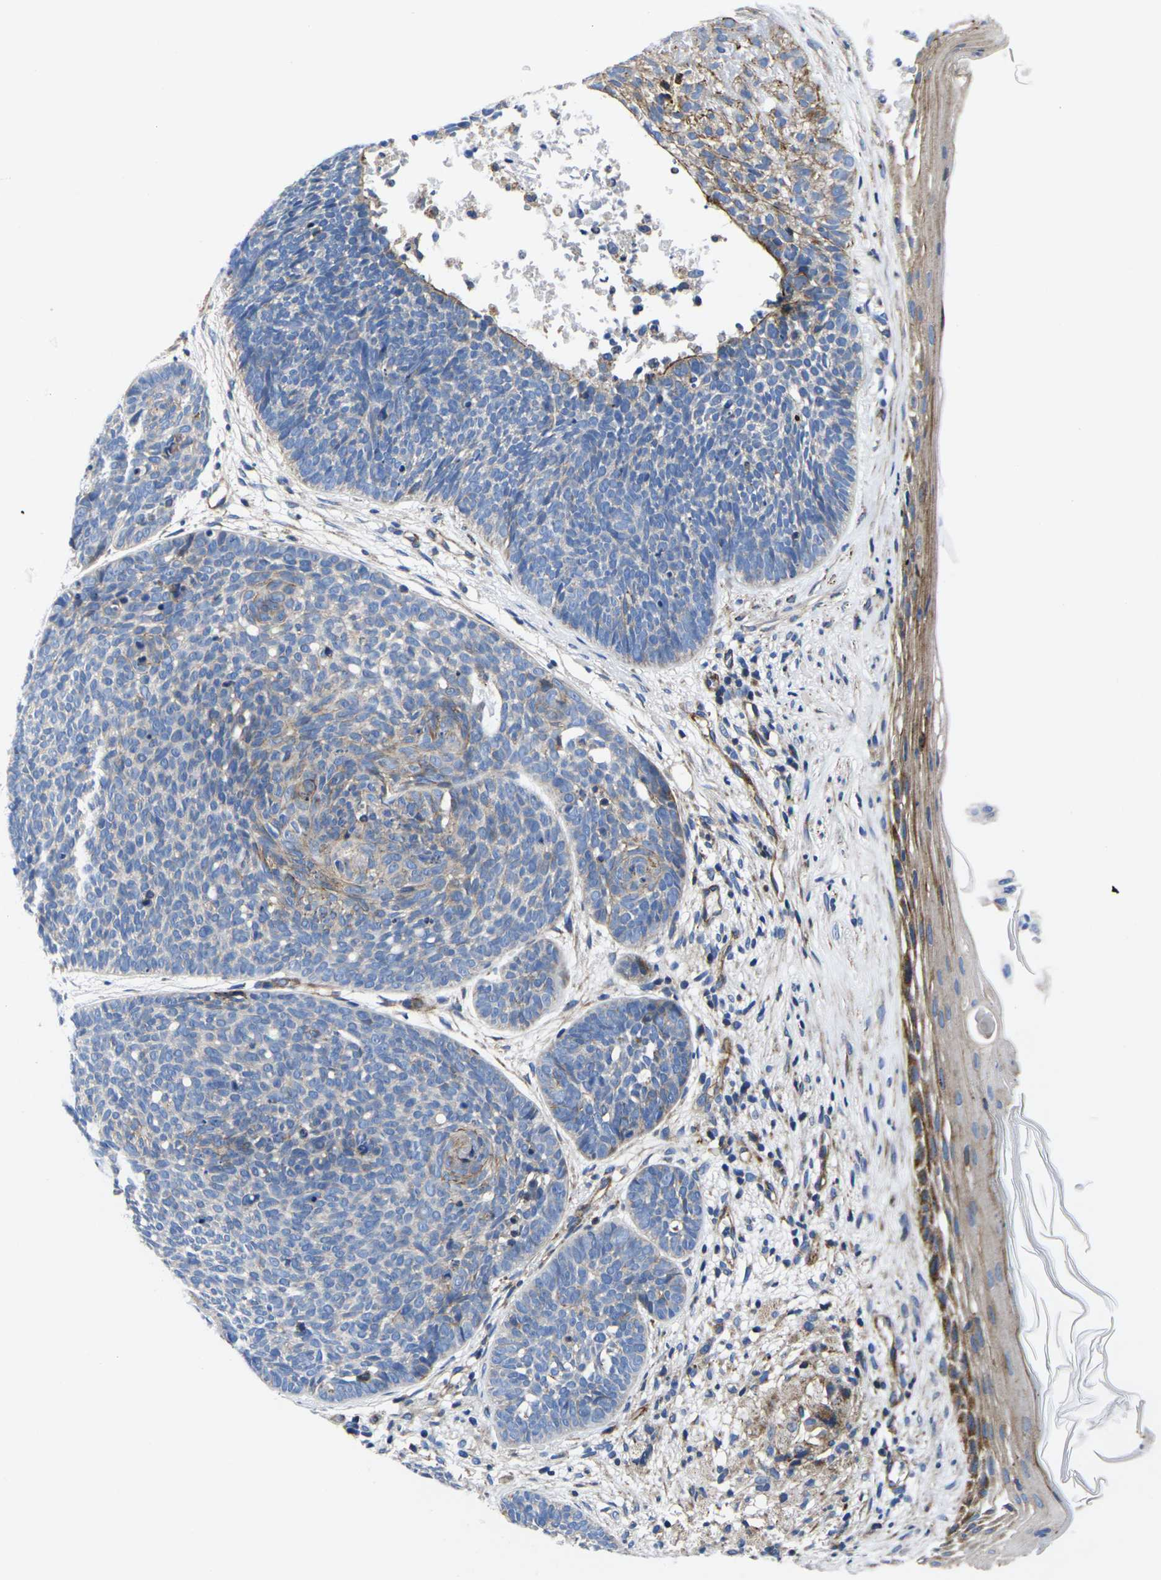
{"staining": {"intensity": "weak", "quantity": "<25%", "location": "cytoplasmic/membranous"}, "tissue": "skin cancer", "cell_type": "Tumor cells", "image_type": "cancer", "snomed": [{"axis": "morphology", "description": "Basal cell carcinoma"}, {"axis": "topography", "description": "Skin"}], "caption": "Immunohistochemistry (IHC) photomicrograph of human skin cancer stained for a protein (brown), which demonstrates no positivity in tumor cells. Nuclei are stained in blue.", "gene": "GPR4", "patient": {"sex": "female", "age": 70}}